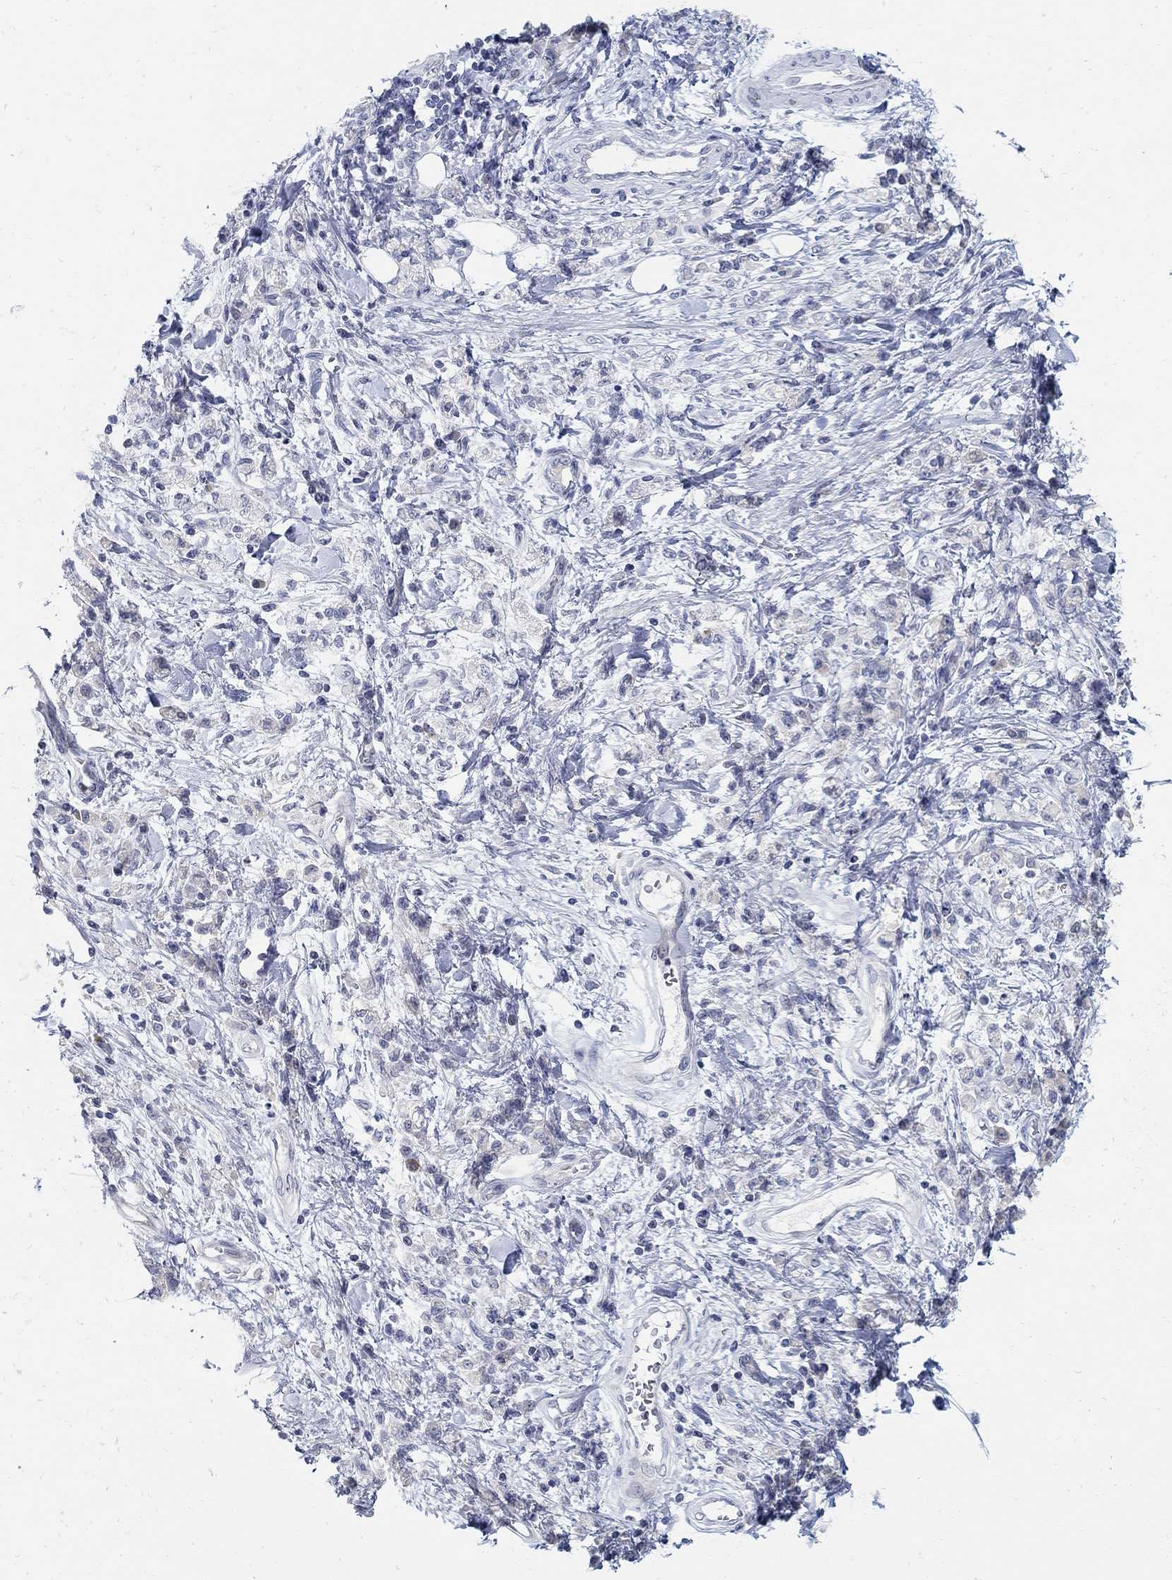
{"staining": {"intensity": "negative", "quantity": "none", "location": "none"}, "tissue": "stomach cancer", "cell_type": "Tumor cells", "image_type": "cancer", "snomed": [{"axis": "morphology", "description": "Adenocarcinoma, NOS"}, {"axis": "topography", "description": "Stomach"}], "caption": "Tumor cells show no significant protein staining in stomach cancer.", "gene": "ANO7", "patient": {"sex": "male", "age": 77}}